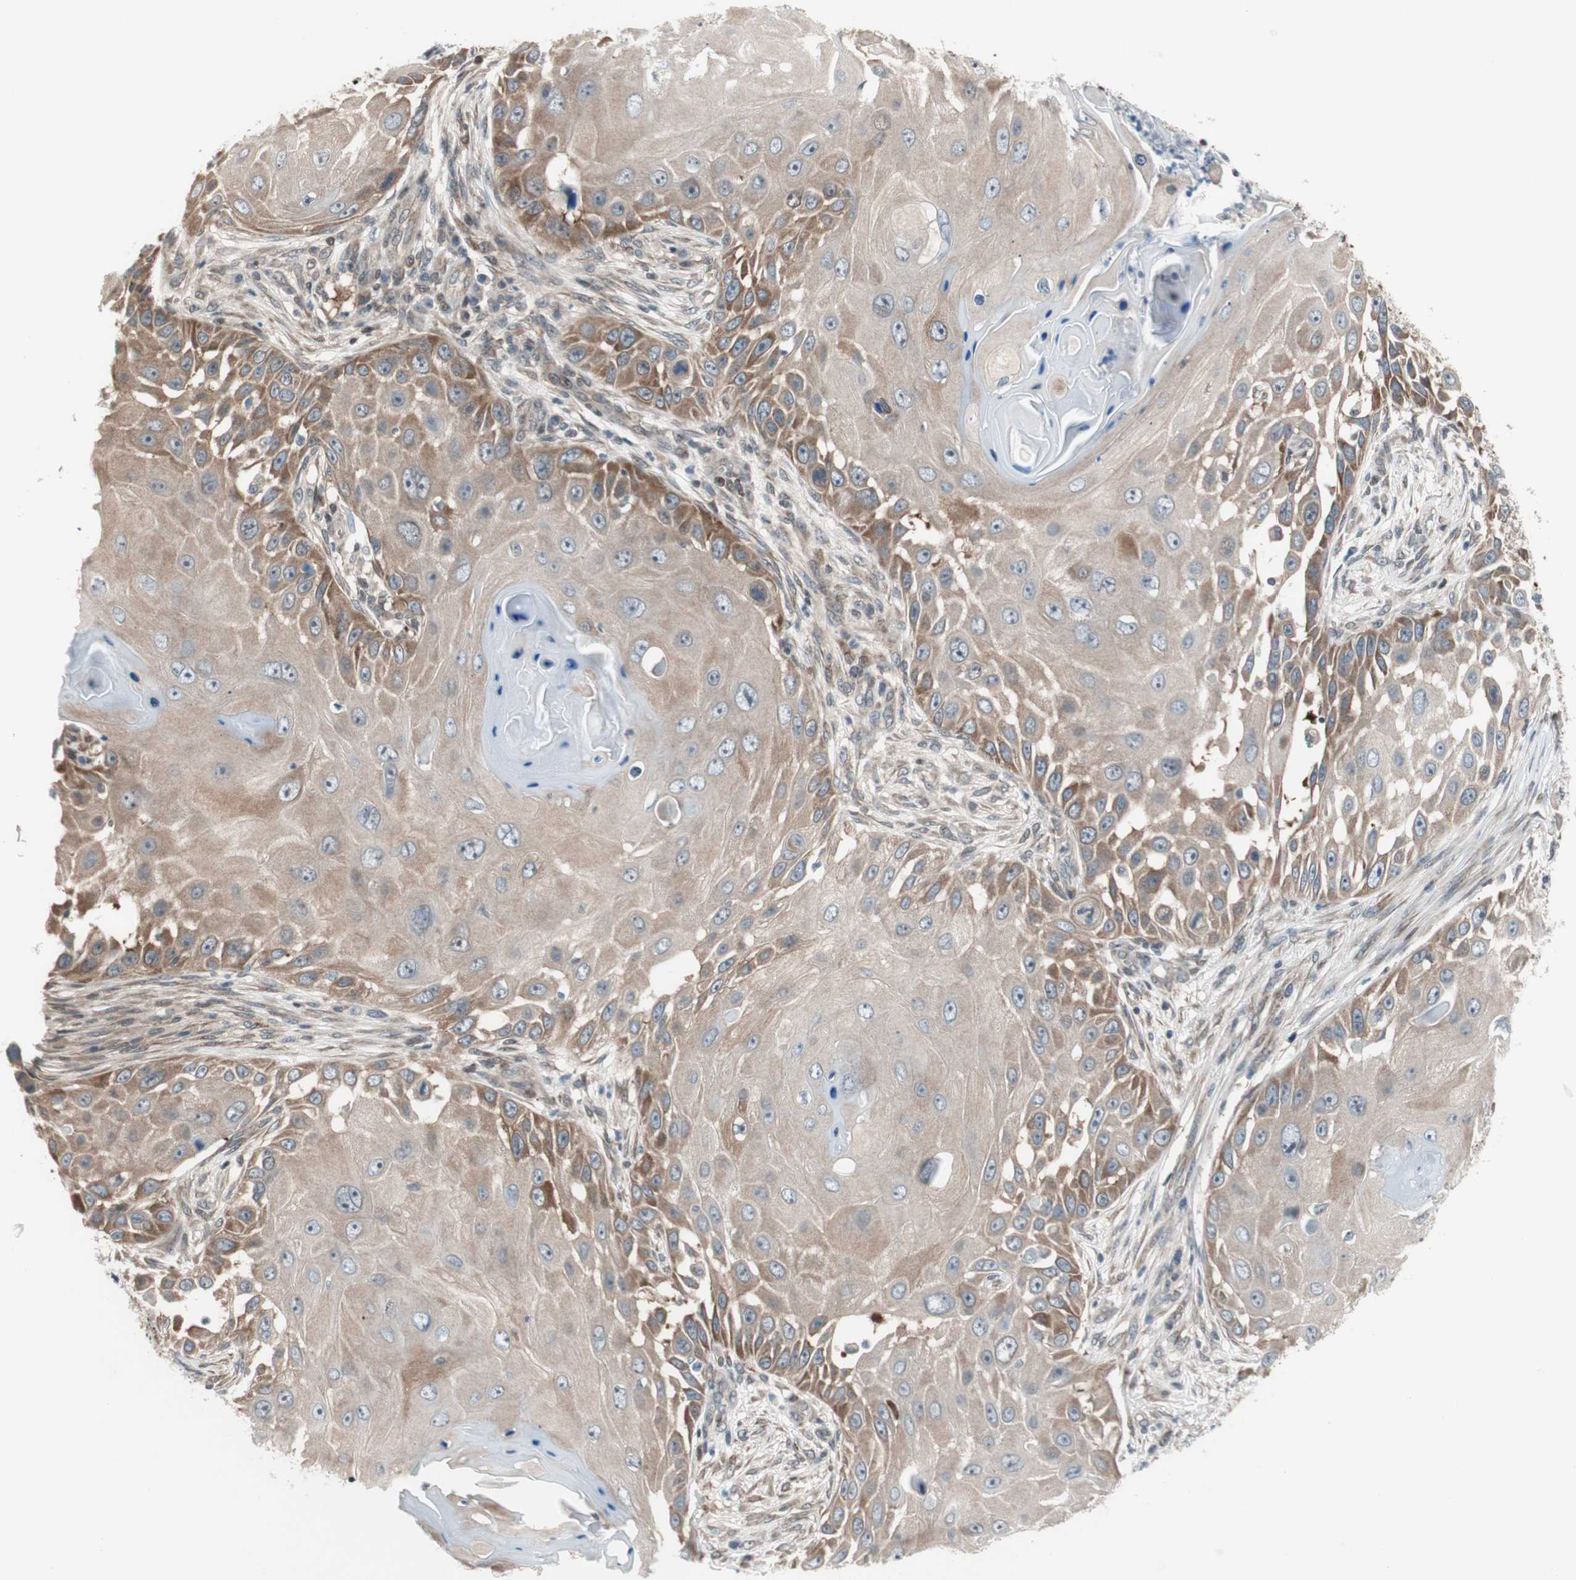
{"staining": {"intensity": "moderate", "quantity": "25%-75%", "location": "cytoplasmic/membranous"}, "tissue": "skin cancer", "cell_type": "Tumor cells", "image_type": "cancer", "snomed": [{"axis": "morphology", "description": "Squamous cell carcinoma, NOS"}, {"axis": "topography", "description": "Skin"}], "caption": "The micrograph shows a brown stain indicating the presence of a protein in the cytoplasmic/membranous of tumor cells in skin cancer (squamous cell carcinoma).", "gene": "ZNF512B", "patient": {"sex": "female", "age": 44}}